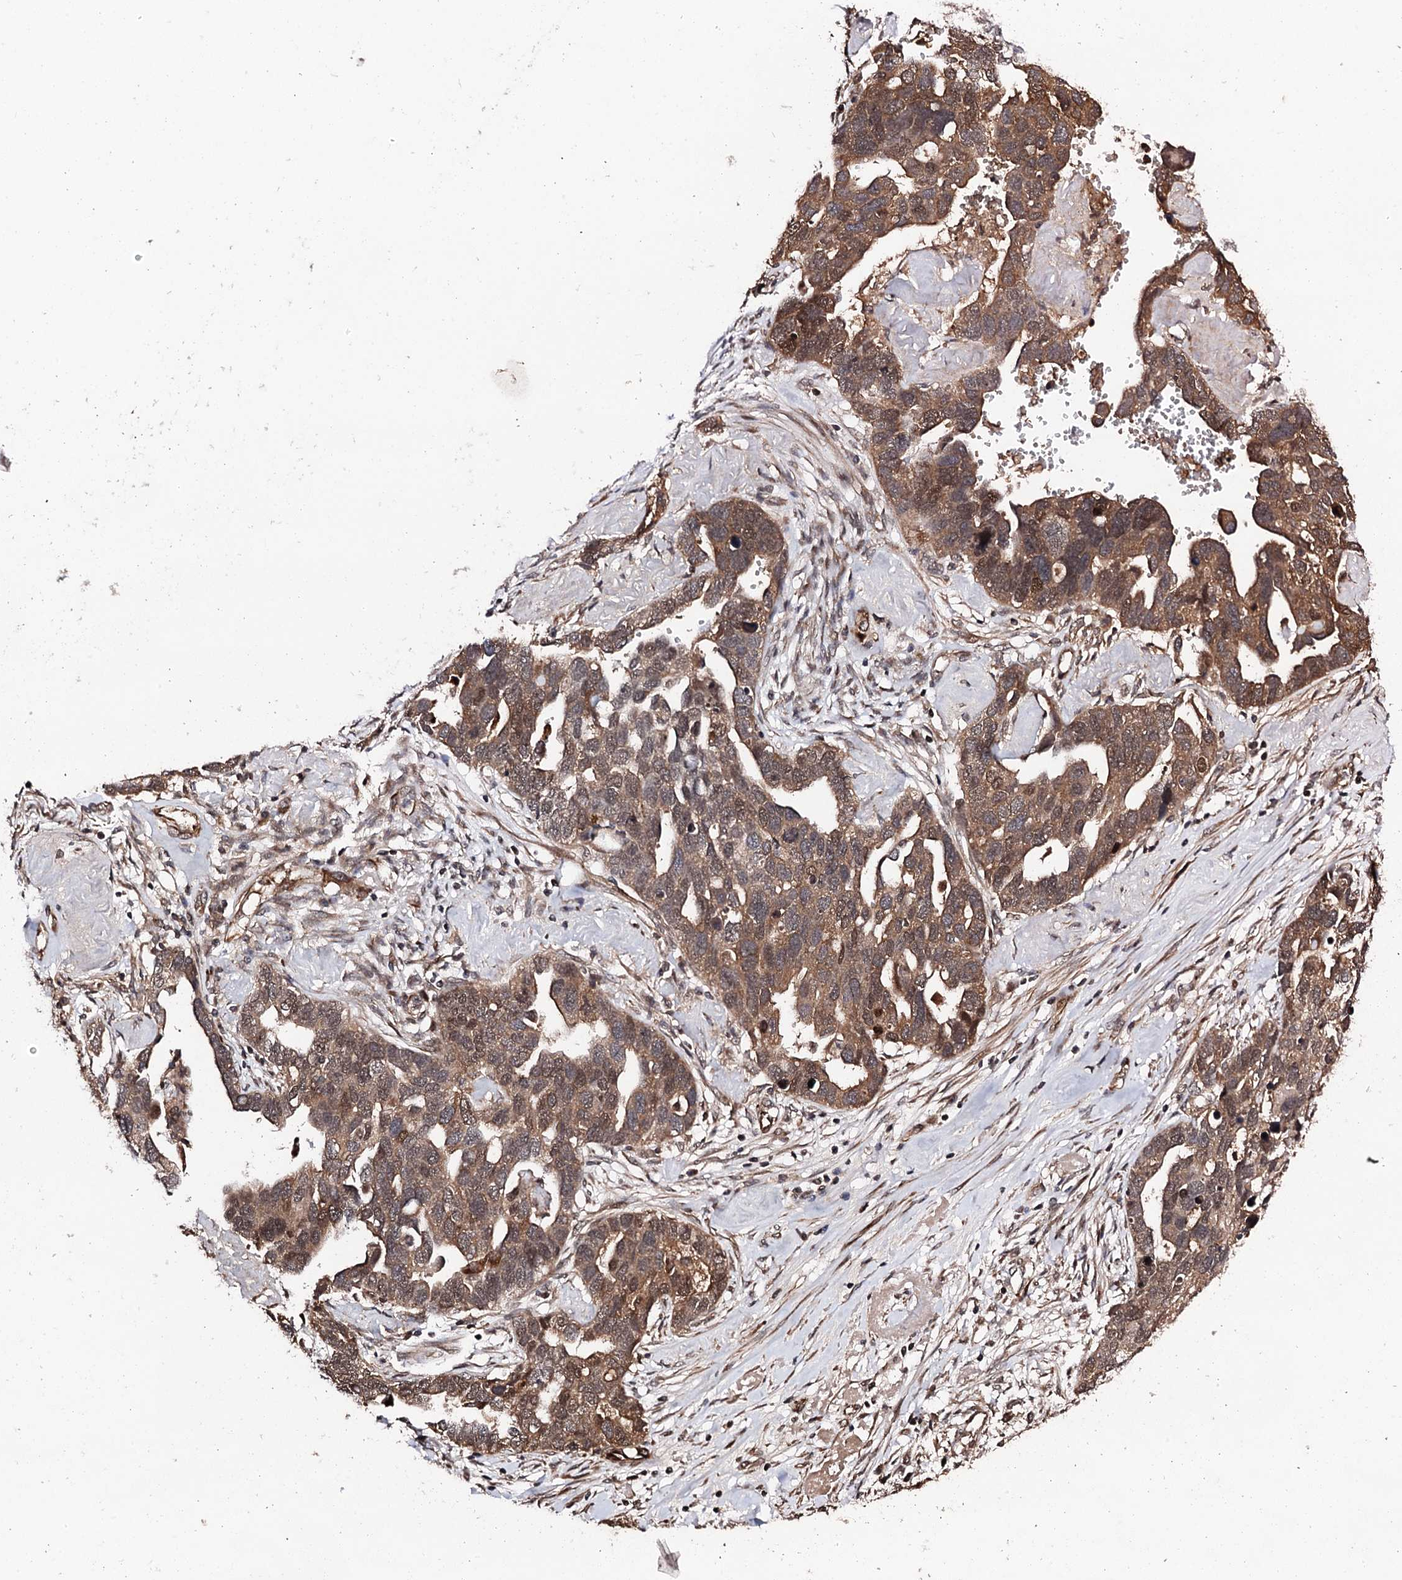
{"staining": {"intensity": "moderate", "quantity": ">75%", "location": "cytoplasmic/membranous,nuclear"}, "tissue": "ovarian cancer", "cell_type": "Tumor cells", "image_type": "cancer", "snomed": [{"axis": "morphology", "description": "Cystadenocarcinoma, serous, NOS"}, {"axis": "topography", "description": "Ovary"}], "caption": "A brown stain labels moderate cytoplasmic/membranous and nuclear staining of a protein in human serous cystadenocarcinoma (ovarian) tumor cells. Using DAB (3,3'-diaminobenzidine) (brown) and hematoxylin (blue) stains, captured at high magnification using brightfield microscopy.", "gene": "FAM111A", "patient": {"sex": "female", "age": 54}}